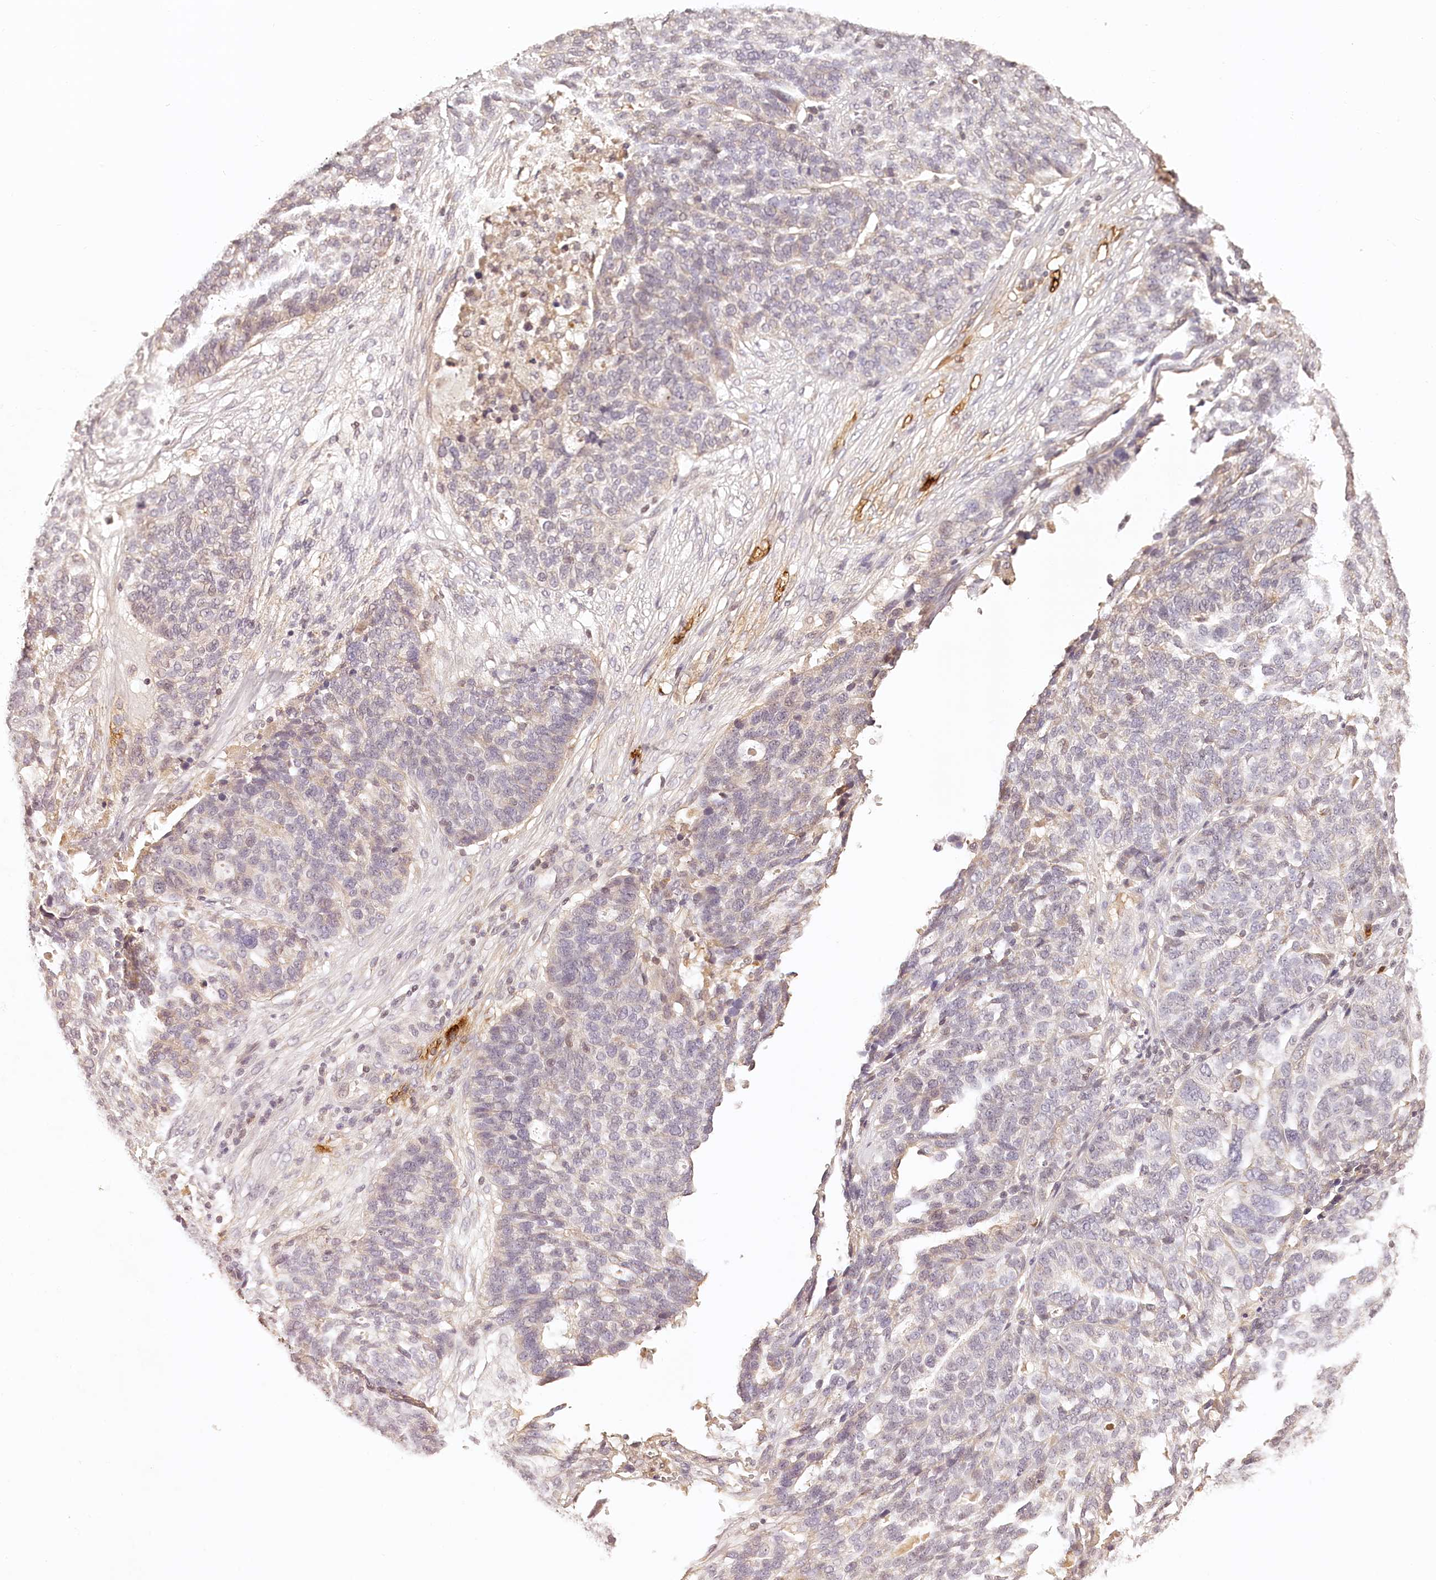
{"staining": {"intensity": "negative", "quantity": "none", "location": "none"}, "tissue": "ovarian cancer", "cell_type": "Tumor cells", "image_type": "cancer", "snomed": [{"axis": "morphology", "description": "Cystadenocarcinoma, serous, NOS"}, {"axis": "topography", "description": "Ovary"}], "caption": "A photomicrograph of ovarian cancer stained for a protein exhibits no brown staining in tumor cells.", "gene": "SYNGR1", "patient": {"sex": "female", "age": 59}}